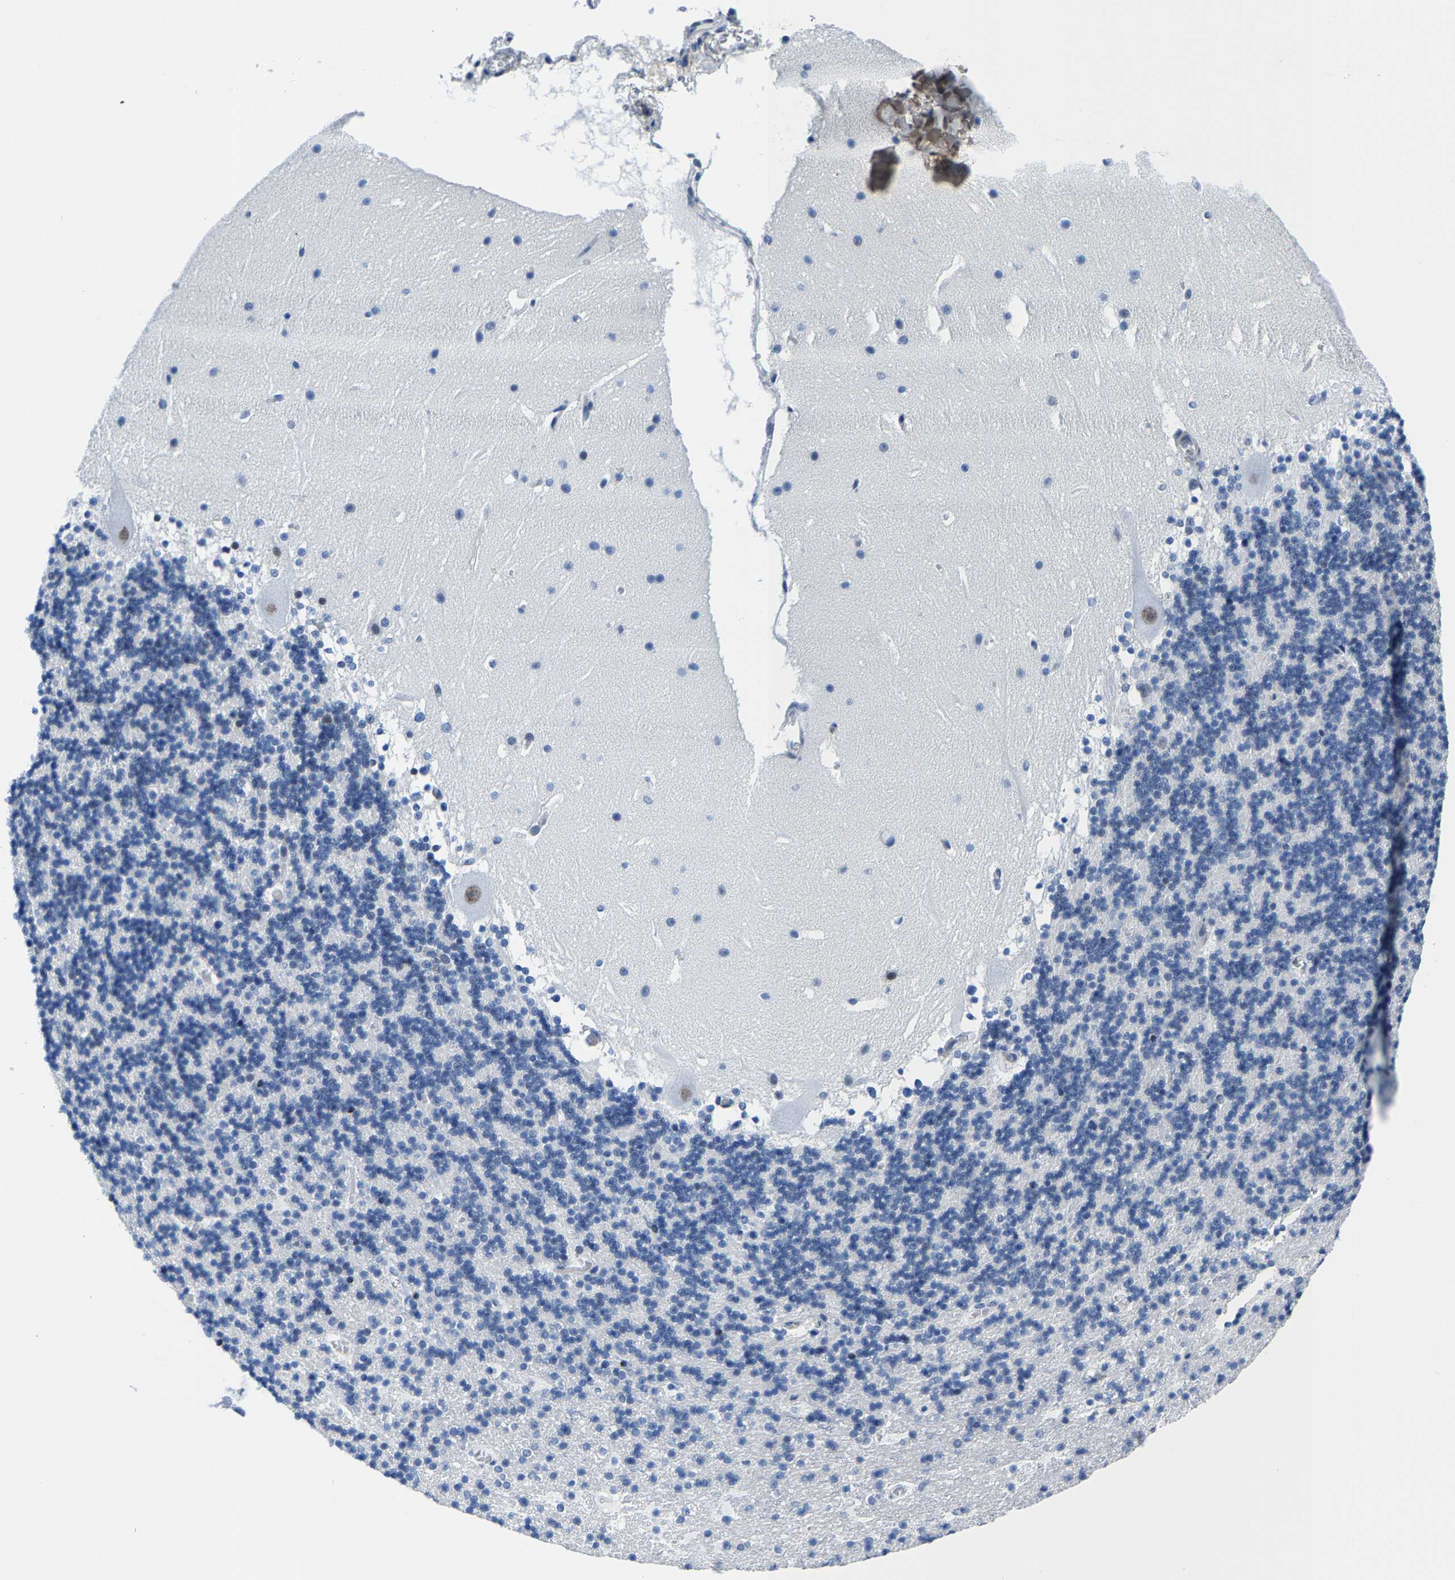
{"staining": {"intensity": "negative", "quantity": "none", "location": "none"}, "tissue": "cerebellum", "cell_type": "Cells in granular layer", "image_type": "normal", "snomed": [{"axis": "morphology", "description": "Normal tissue, NOS"}, {"axis": "topography", "description": "Cerebellum"}], "caption": "Immunohistochemistry photomicrograph of normal human cerebellum stained for a protein (brown), which exhibits no expression in cells in granular layer.", "gene": "SSH3", "patient": {"sex": "male", "age": 45}}